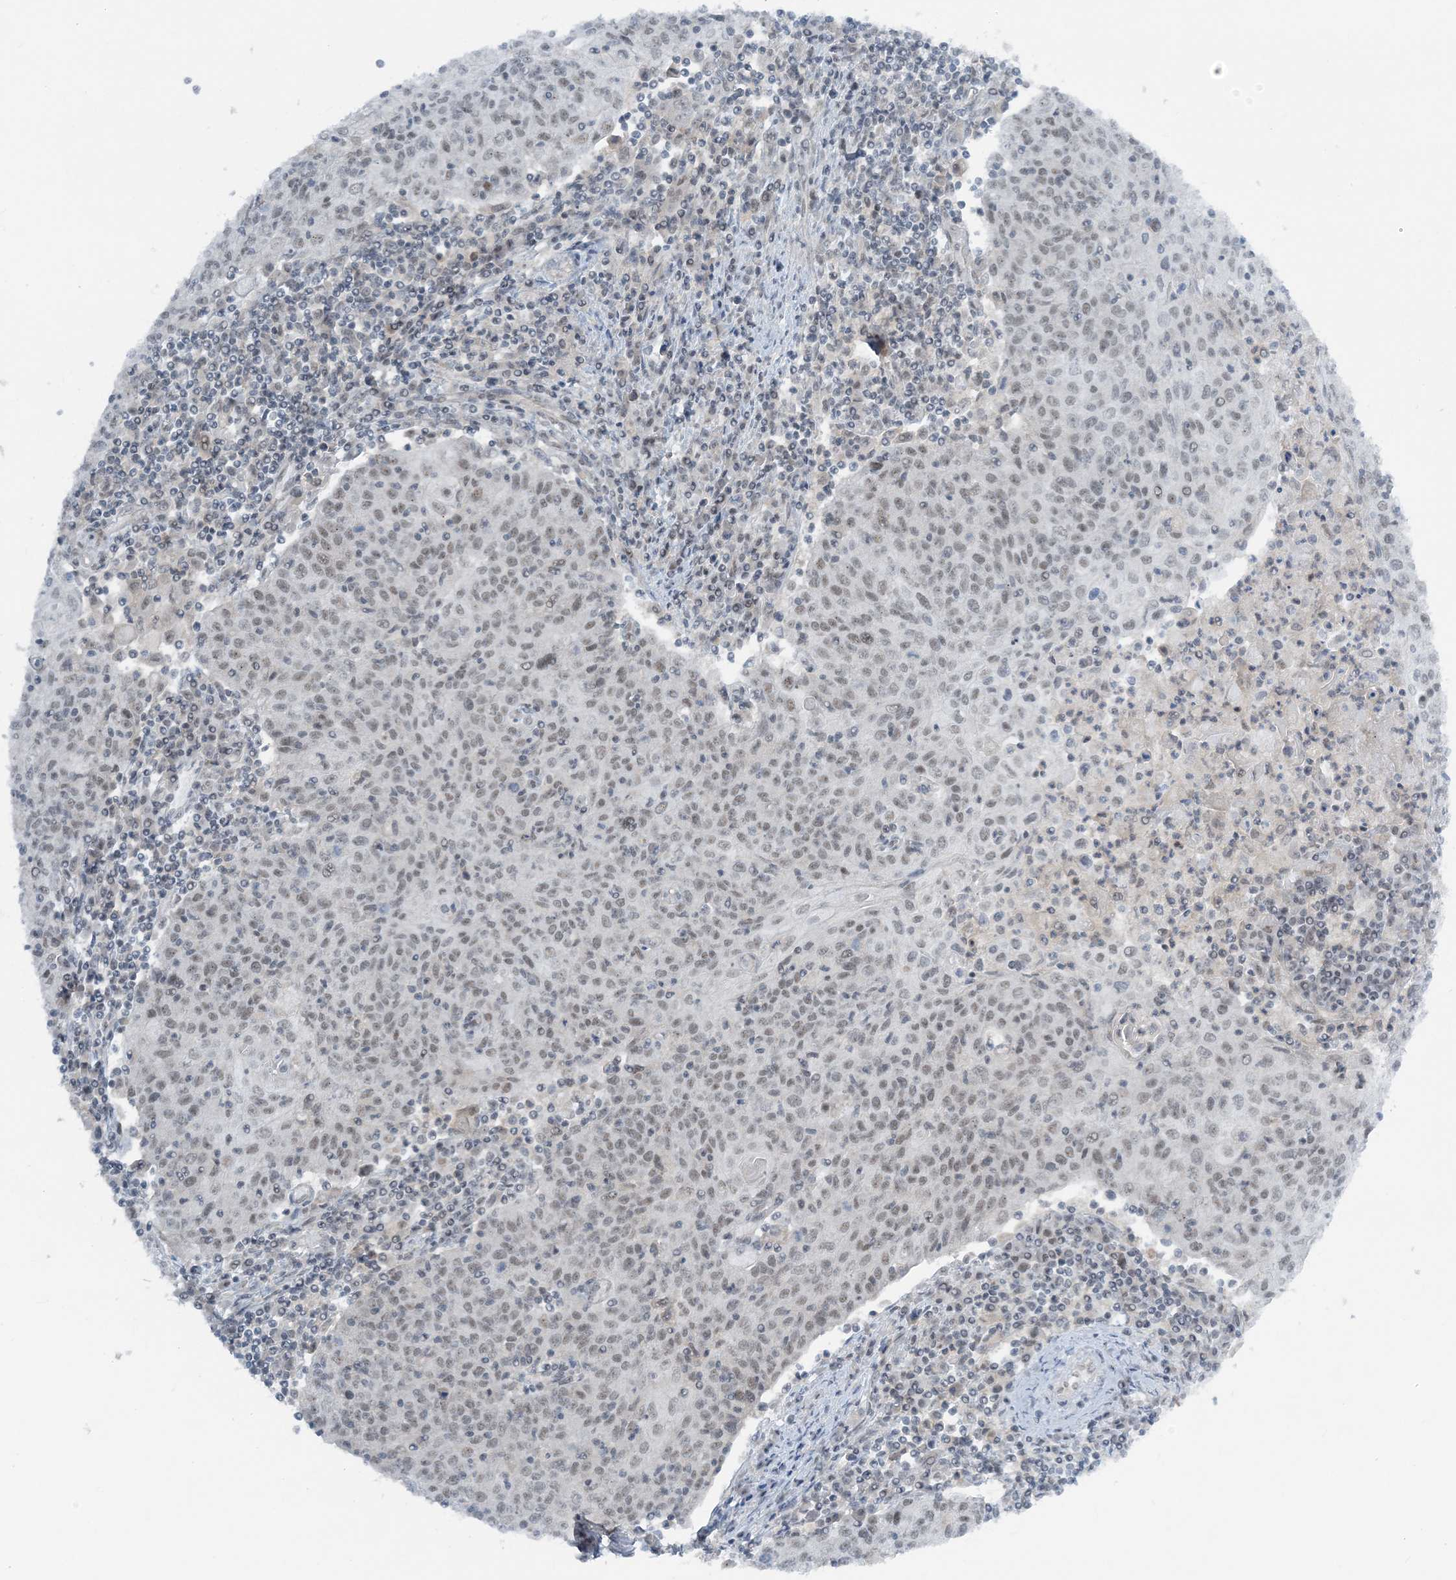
{"staining": {"intensity": "weak", "quantity": "25%-75%", "location": "nuclear"}, "tissue": "cervical cancer", "cell_type": "Tumor cells", "image_type": "cancer", "snomed": [{"axis": "morphology", "description": "Squamous cell carcinoma, NOS"}, {"axis": "topography", "description": "Cervix"}], "caption": "Cervical cancer (squamous cell carcinoma) stained with DAB immunohistochemistry reveals low levels of weak nuclear positivity in about 25%-75% of tumor cells.", "gene": "ATP11A", "patient": {"sex": "female", "age": 48}}